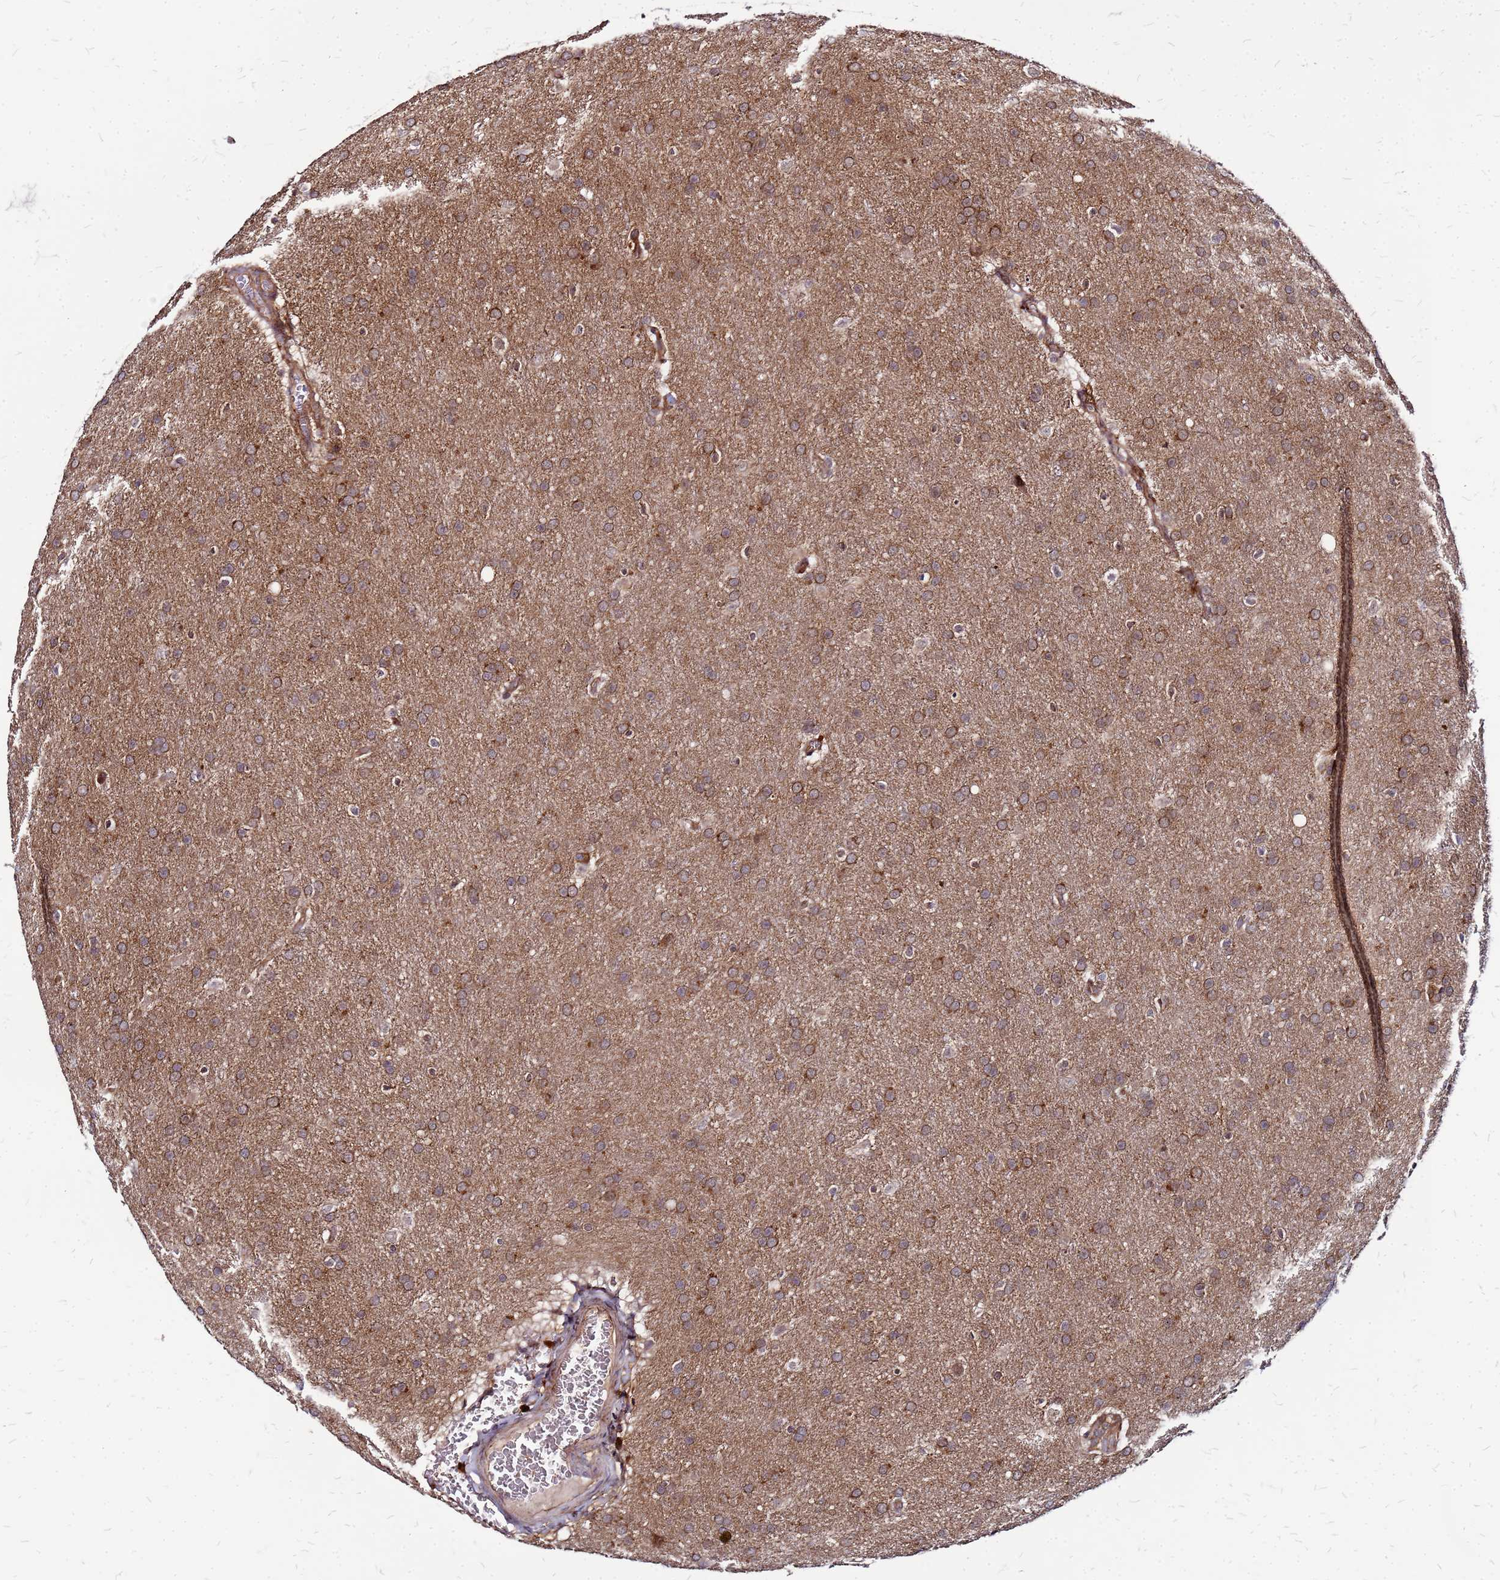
{"staining": {"intensity": "moderate", "quantity": ">75%", "location": "cytoplasmic/membranous"}, "tissue": "glioma", "cell_type": "Tumor cells", "image_type": "cancer", "snomed": [{"axis": "morphology", "description": "Glioma, malignant, Low grade"}, {"axis": "topography", "description": "Brain"}], "caption": "Protein staining demonstrates moderate cytoplasmic/membranous staining in approximately >75% of tumor cells in glioma. (Stains: DAB (3,3'-diaminobenzidine) in brown, nuclei in blue, Microscopy: brightfield microscopy at high magnification).", "gene": "CYBC1", "patient": {"sex": "female", "age": 32}}